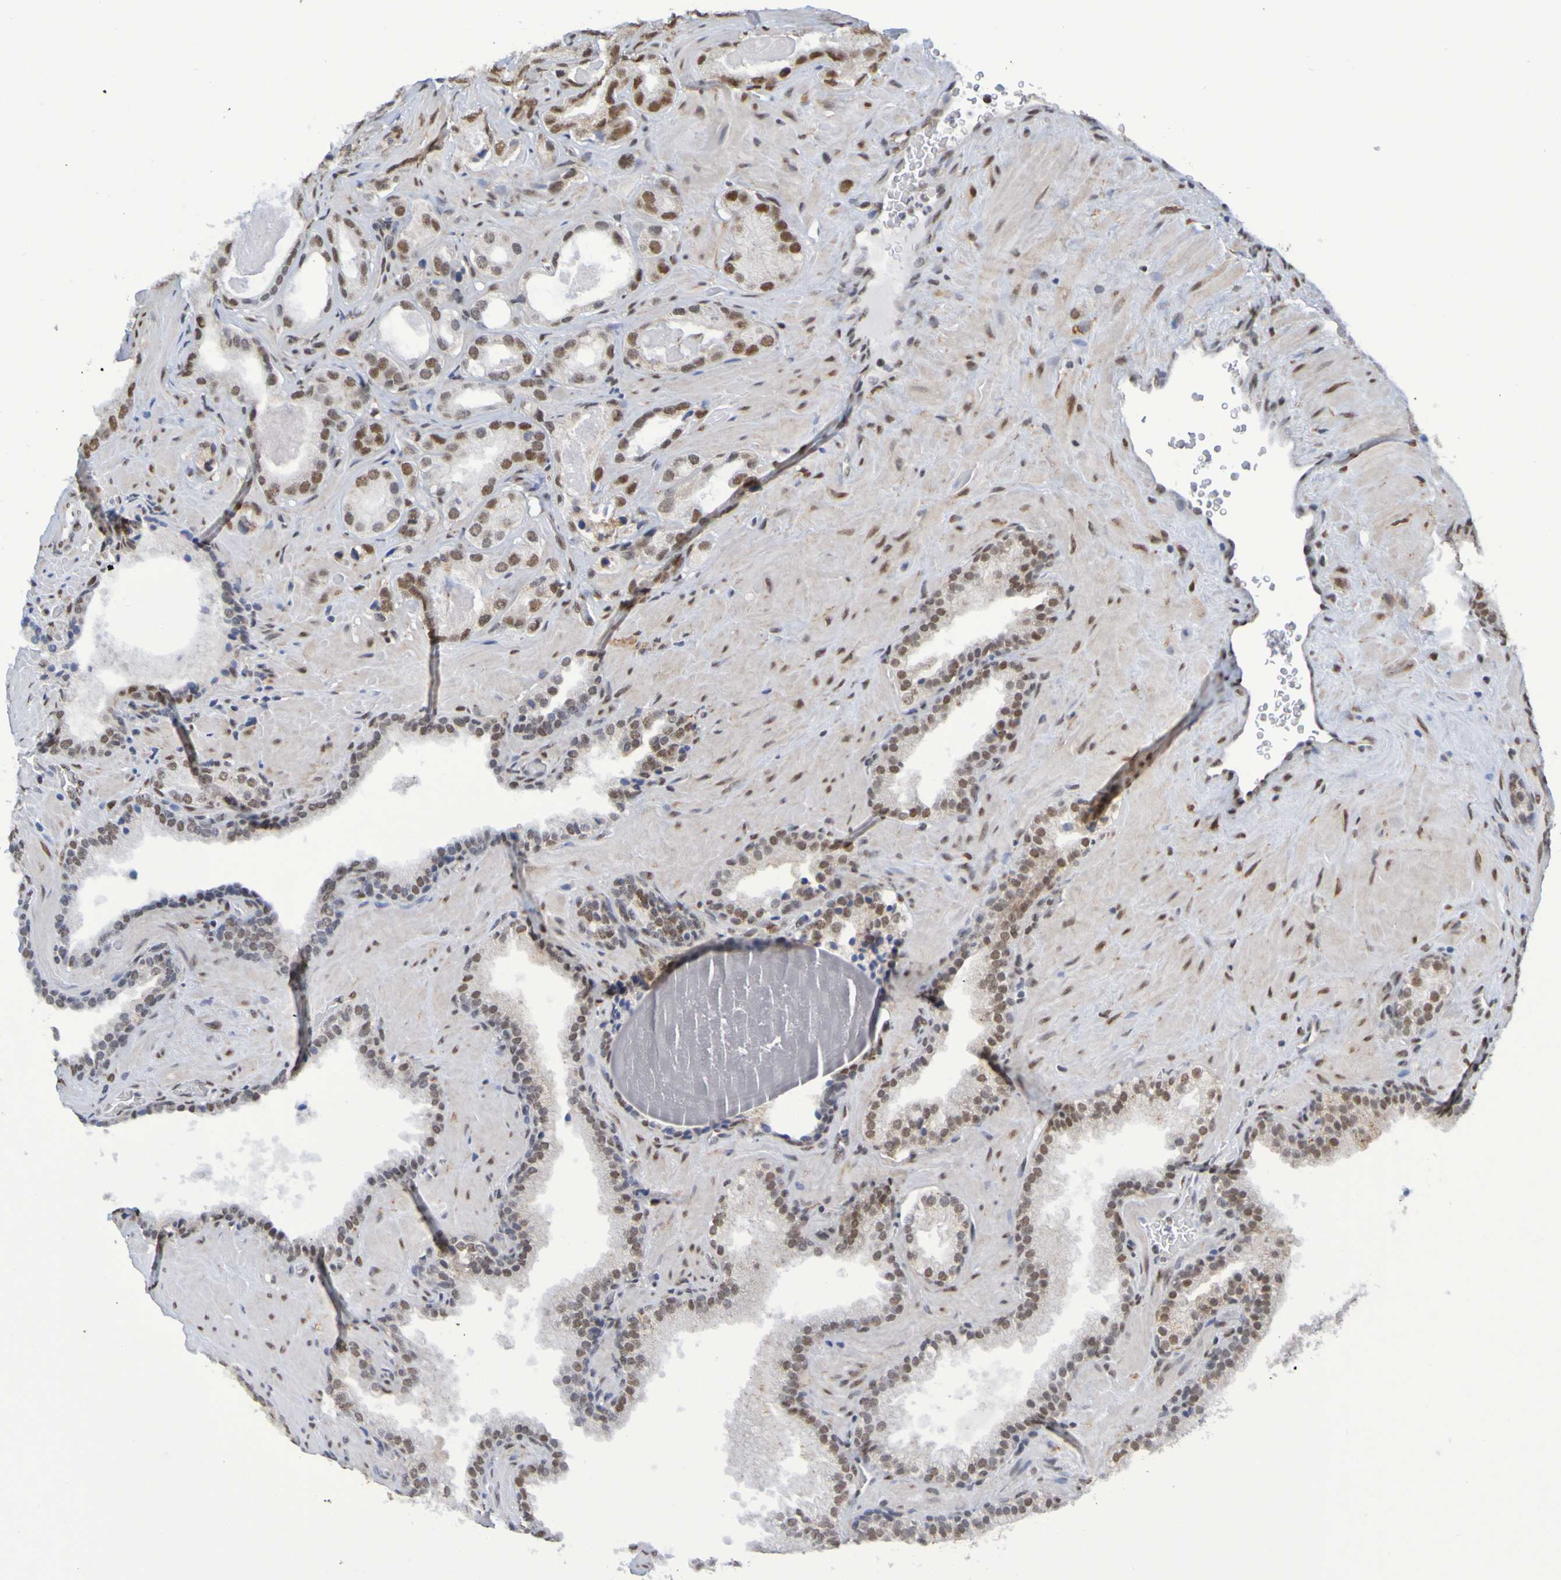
{"staining": {"intensity": "strong", "quantity": "25%-75%", "location": "nuclear"}, "tissue": "prostate cancer", "cell_type": "Tumor cells", "image_type": "cancer", "snomed": [{"axis": "morphology", "description": "Adenocarcinoma, High grade"}, {"axis": "topography", "description": "Prostate"}], "caption": "This image exhibits immunohistochemistry staining of prostate adenocarcinoma (high-grade), with high strong nuclear expression in about 25%-75% of tumor cells.", "gene": "HDAC2", "patient": {"sex": "male", "age": 64}}